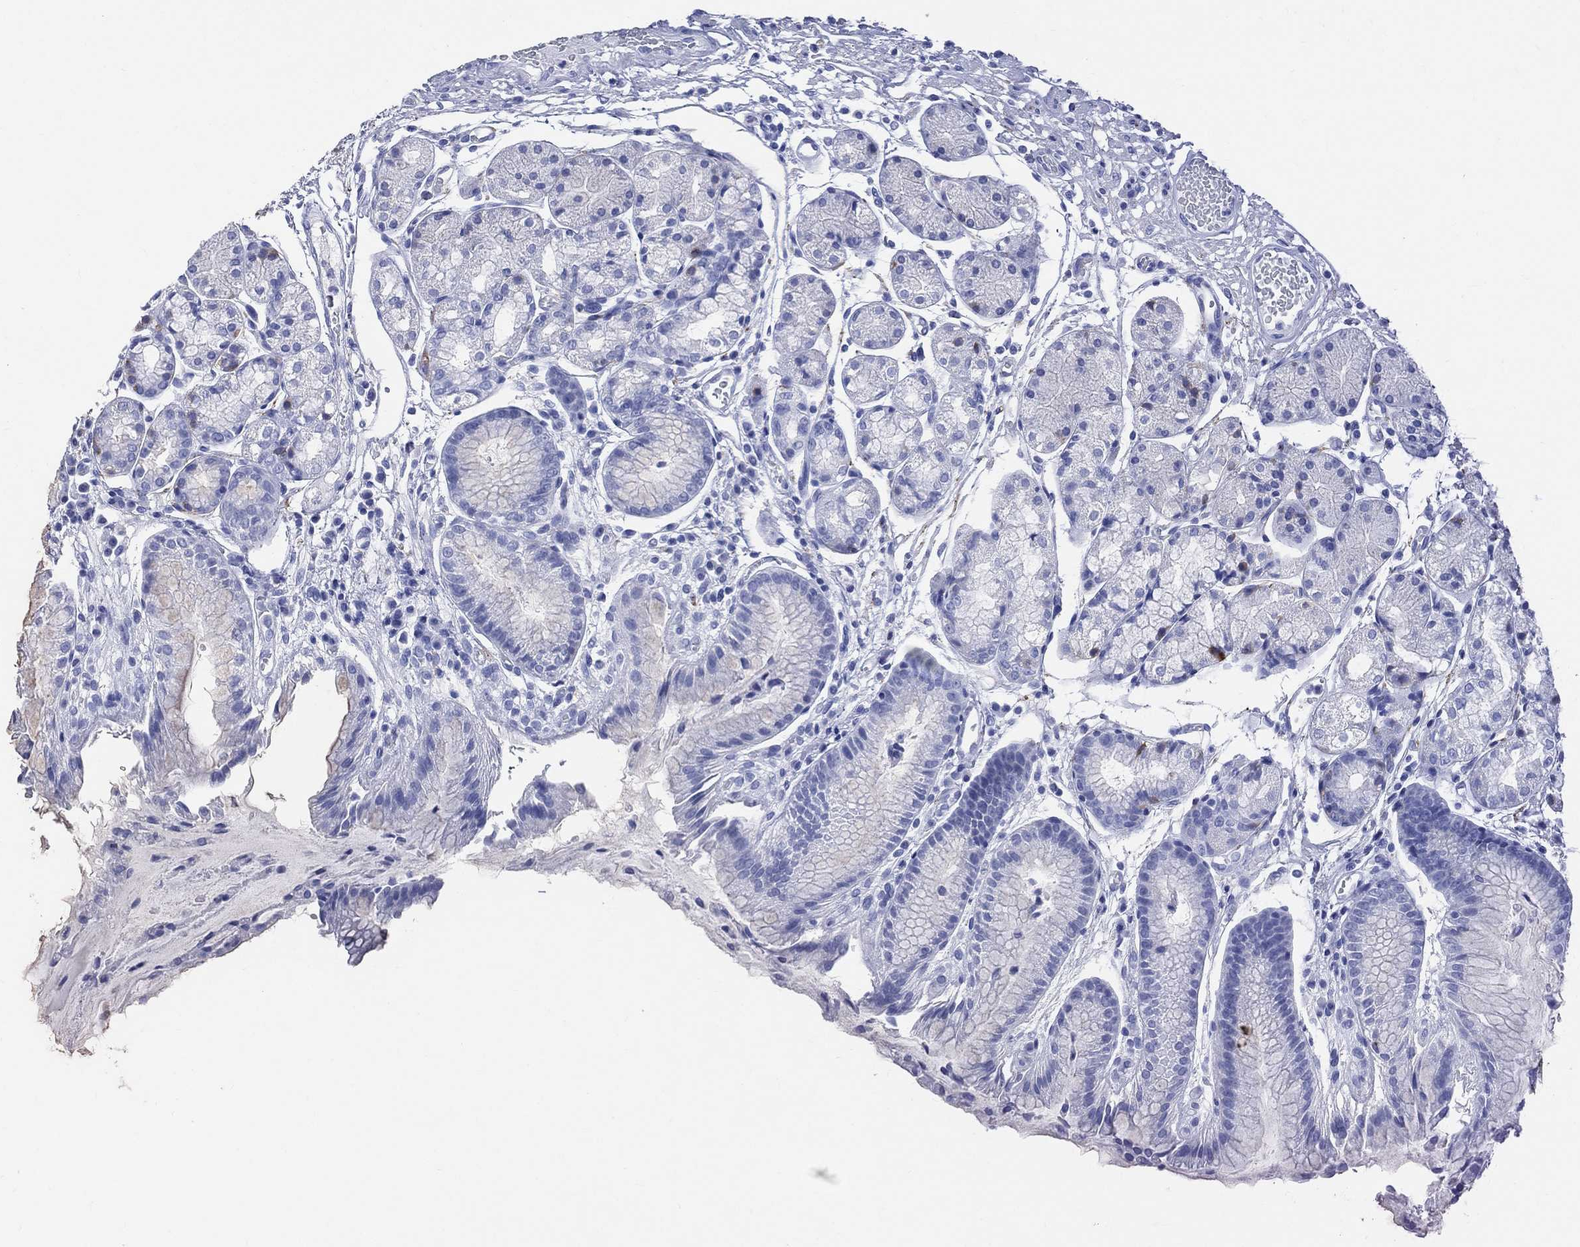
{"staining": {"intensity": "negative", "quantity": "none", "location": "none"}, "tissue": "stomach", "cell_type": "Glandular cells", "image_type": "normal", "snomed": [{"axis": "morphology", "description": "Normal tissue, NOS"}, {"axis": "topography", "description": "Stomach, upper"}], "caption": "Normal stomach was stained to show a protein in brown. There is no significant expression in glandular cells. Brightfield microscopy of IHC stained with DAB (brown) and hematoxylin (blue), captured at high magnification.", "gene": "SYP", "patient": {"sex": "male", "age": 72}}